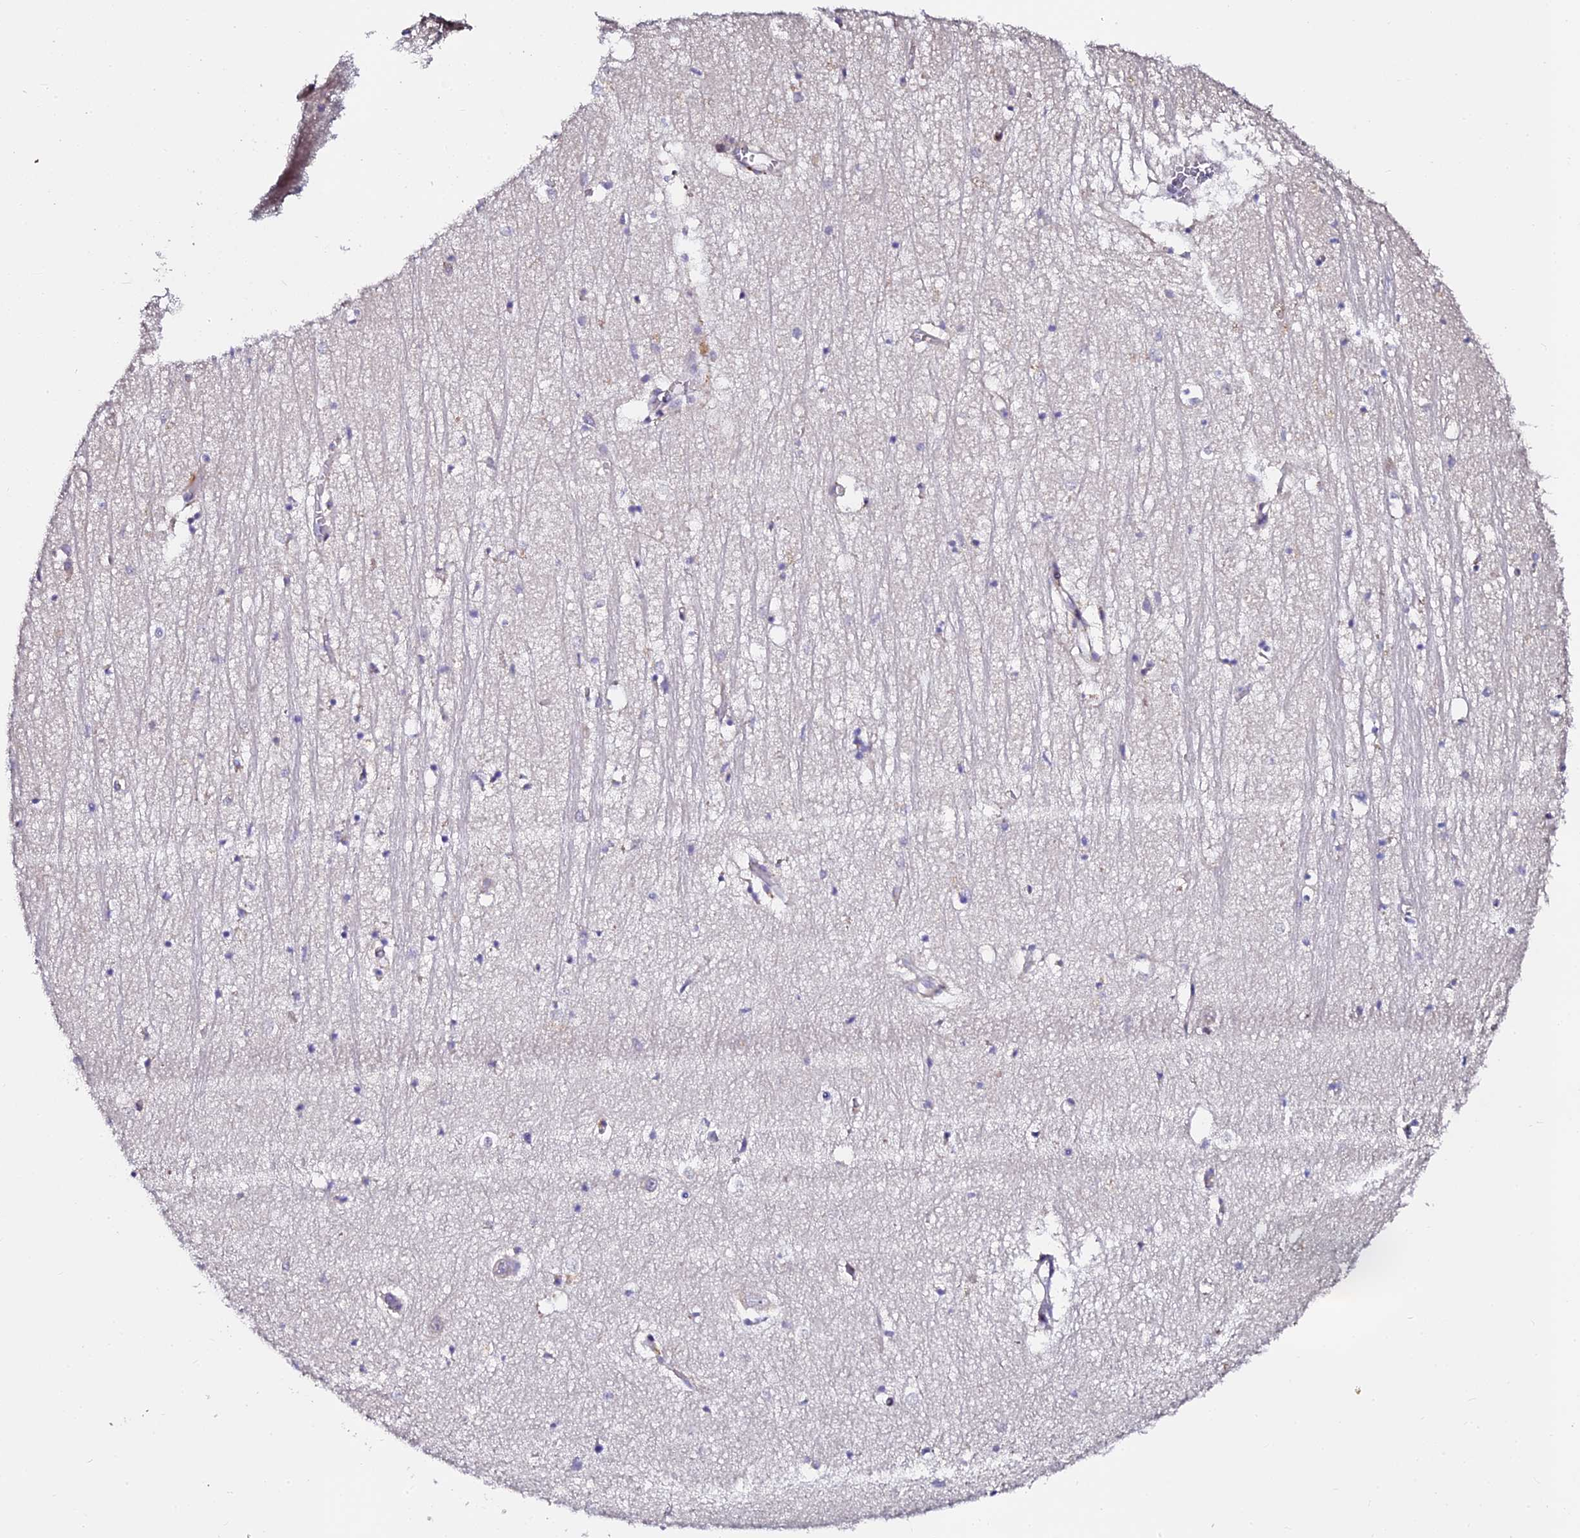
{"staining": {"intensity": "negative", "quantity": "none", "location": "none"}, "tissue": "hippocampus", "cell_type": "Glial cells", "image_type": "normal", "snomed": [{"axis": "morphology", "description": "Normal tissue, NOS"}, {"axis": "topography", "description": "Hippocampus"}], "caption": "Histopathology image shows no protein expression in glial cells of unremarkable hippocampus.", "gene": "GPN3", "patient": {"sex": "female", "age": 64}}